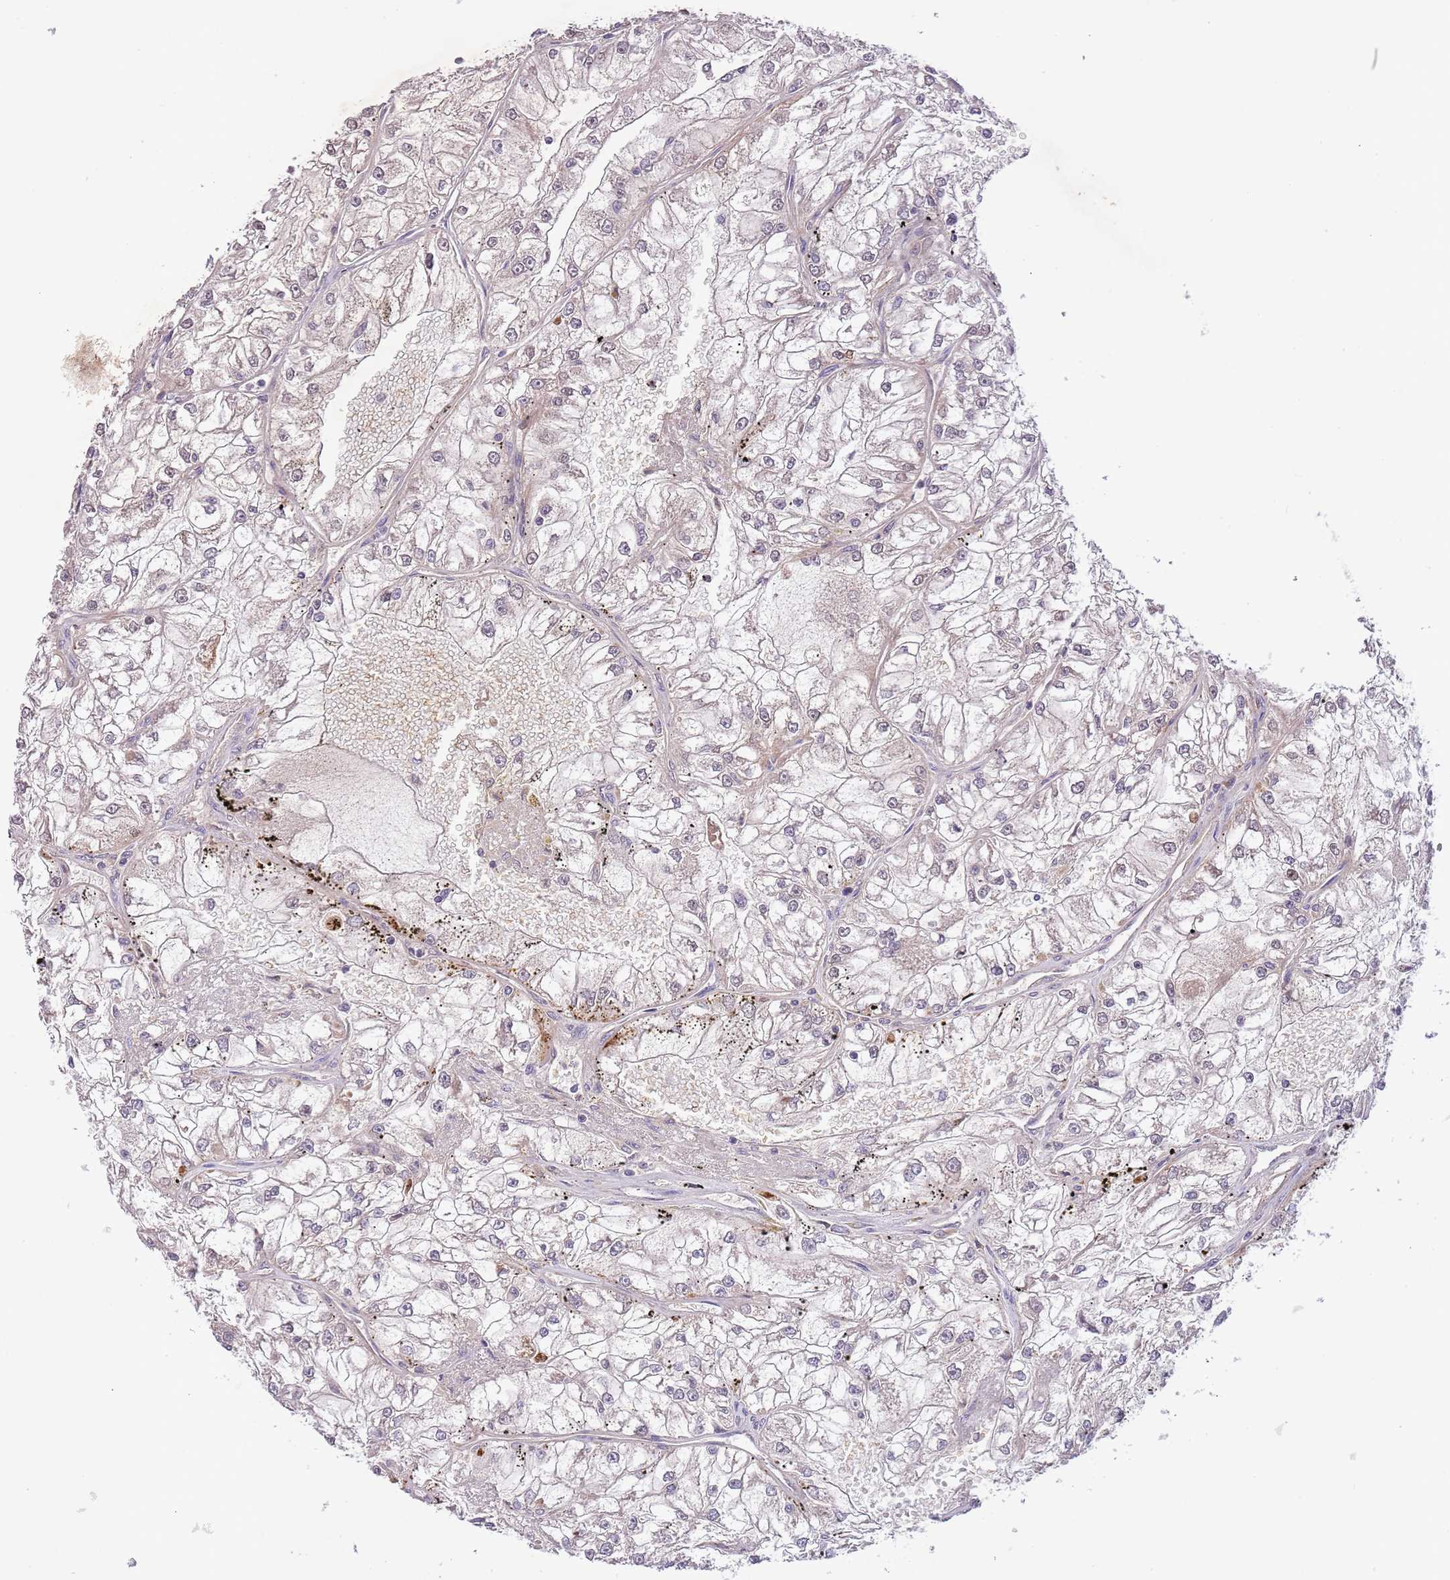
{"staining": {"intensity": "negative", "quantity": "none", "location": "none"}, "tissue": "renal cancer", "cell_type": "Tumor cells", "image_type": "cancer", "snomed": [{"axis": "morphology", "description": "Adenocarcinoma, NOS"}, {"axis": "topography", "description": "Kidney"}], "caption": "Immunohistochemistry (IHC) micrograph of adenocarcinoma (renal) stained for a protein (brown), which displays no staining in tumor cells.", "gene": "ZNF658", "patient": {"sex": "female", "age": 72}}